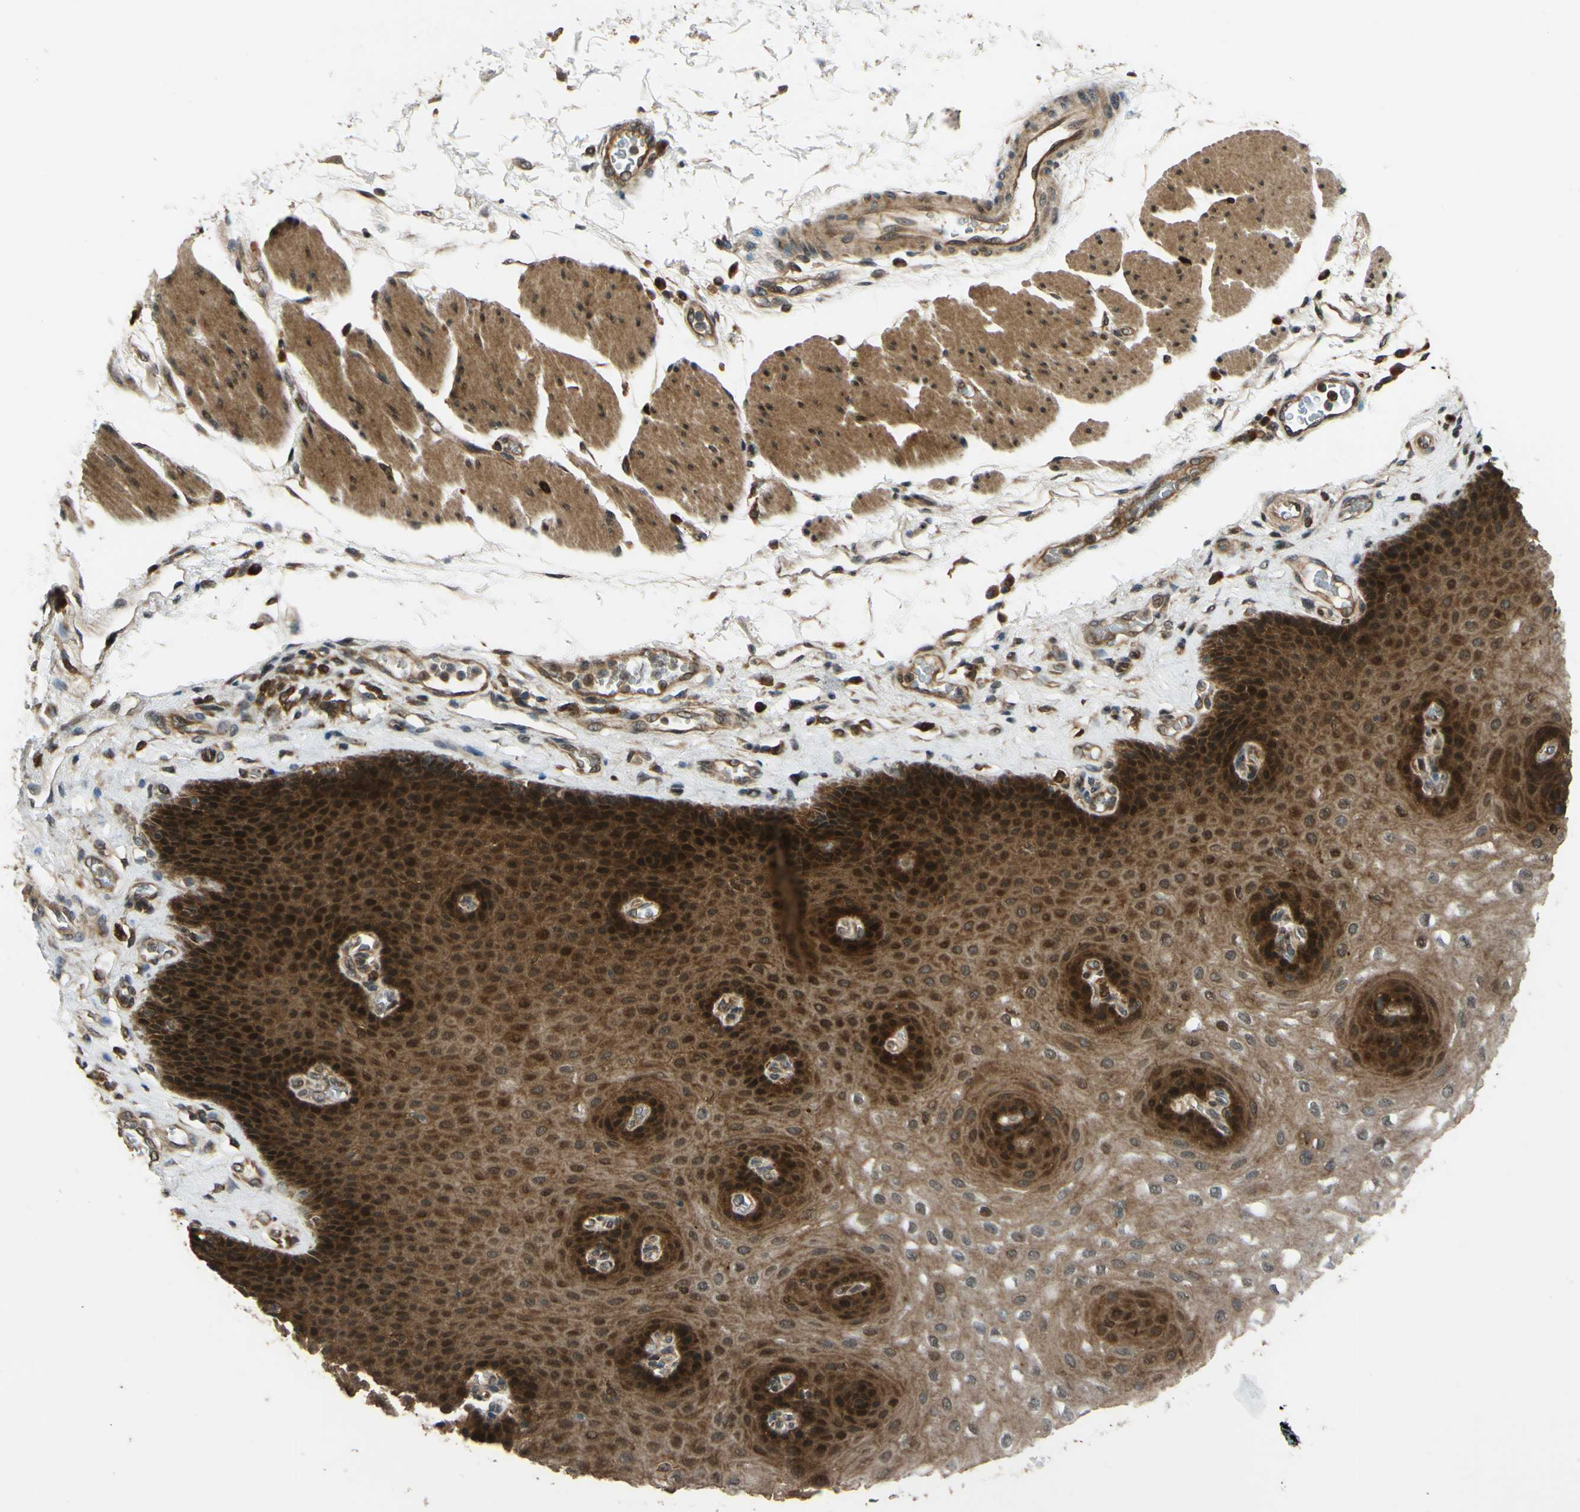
{"staining": {"intensity": "strong", "quantity": ">75%", "location": "cytoplasmic/membranous,nuclear"}, "tissue": "esophagus", "cell_type": "Squamous epithelial cells", "image_type": "normal", "snomed": [{"axis": "morphology", "description": "Normal tissue, NOS"}, {"axis": "topography", "description": "Esophagus"}], "caption": "Immunohistochemical staining of normal human esophagus shows >75% levels of strong cytoplasmic/membranous,nuclear protein positivity in approximately >75% of squamous epithelial cells.", "gene": "ABCC8", "patient": {"sex": "female", "age": 72}}